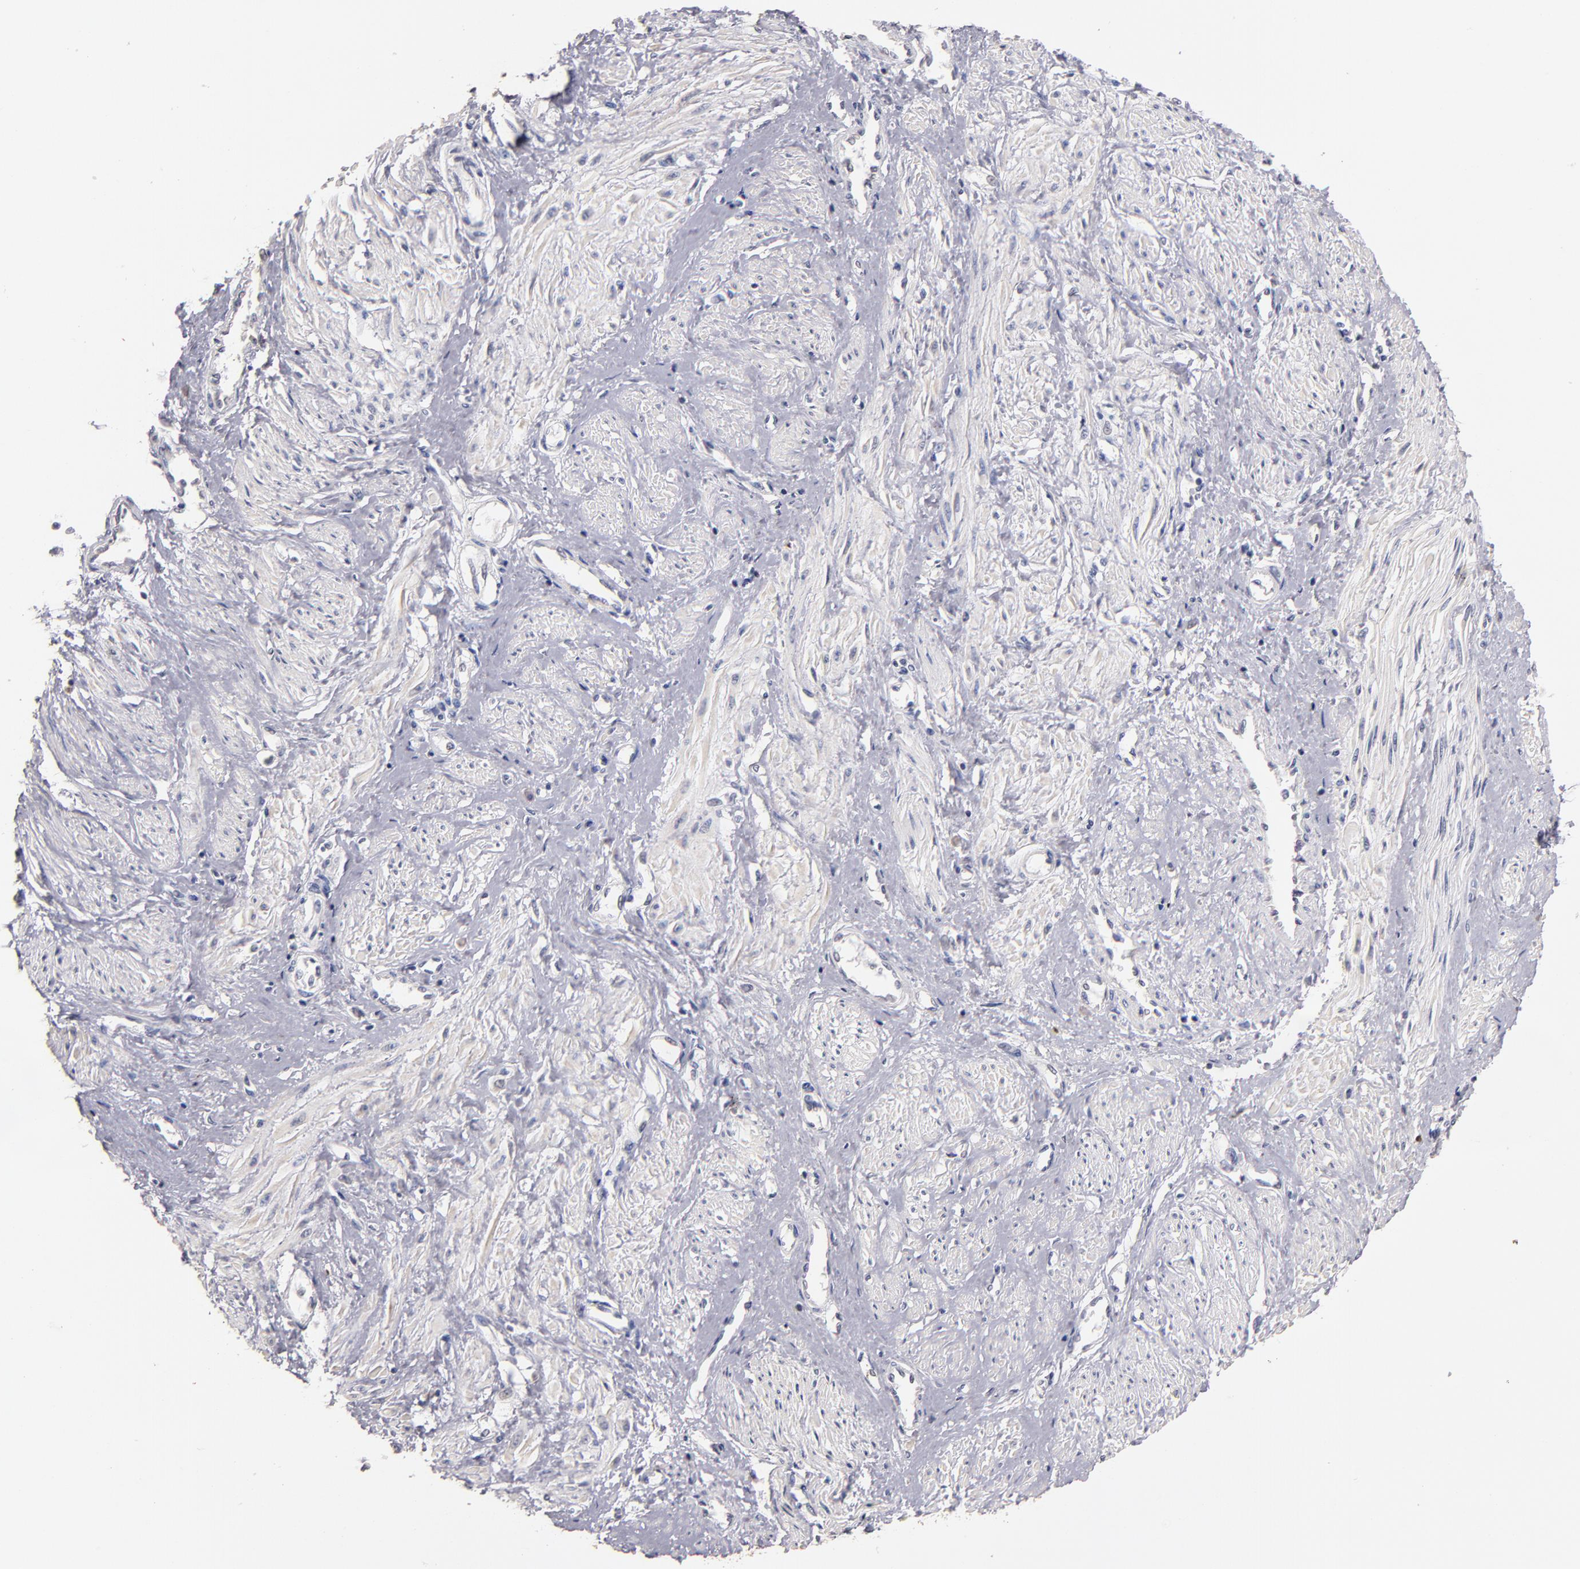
{"staining": {"intensity": "negative", "quantity": "none", "location": "none"}, "tissue": "smooth muscle", "cell_type": "Smooth muscle cells", "image_type": "normal", "snomed": [{"axis": "morphology", "description": "Normal tissue, NOS"}, {"axis": "topography", "description": "Smooth muscle"}, {"axis": "topography", "description": "Uterus"}], "caption": "A photomicrograph of human smooth muscle is negative for staining in smooth muscle cells. (DAB (3,3'-diaminobenzidine) immunohistochemistry, high magnification).", "gene": "SOX10", "patient": {"sex": "female", "age": 39}}